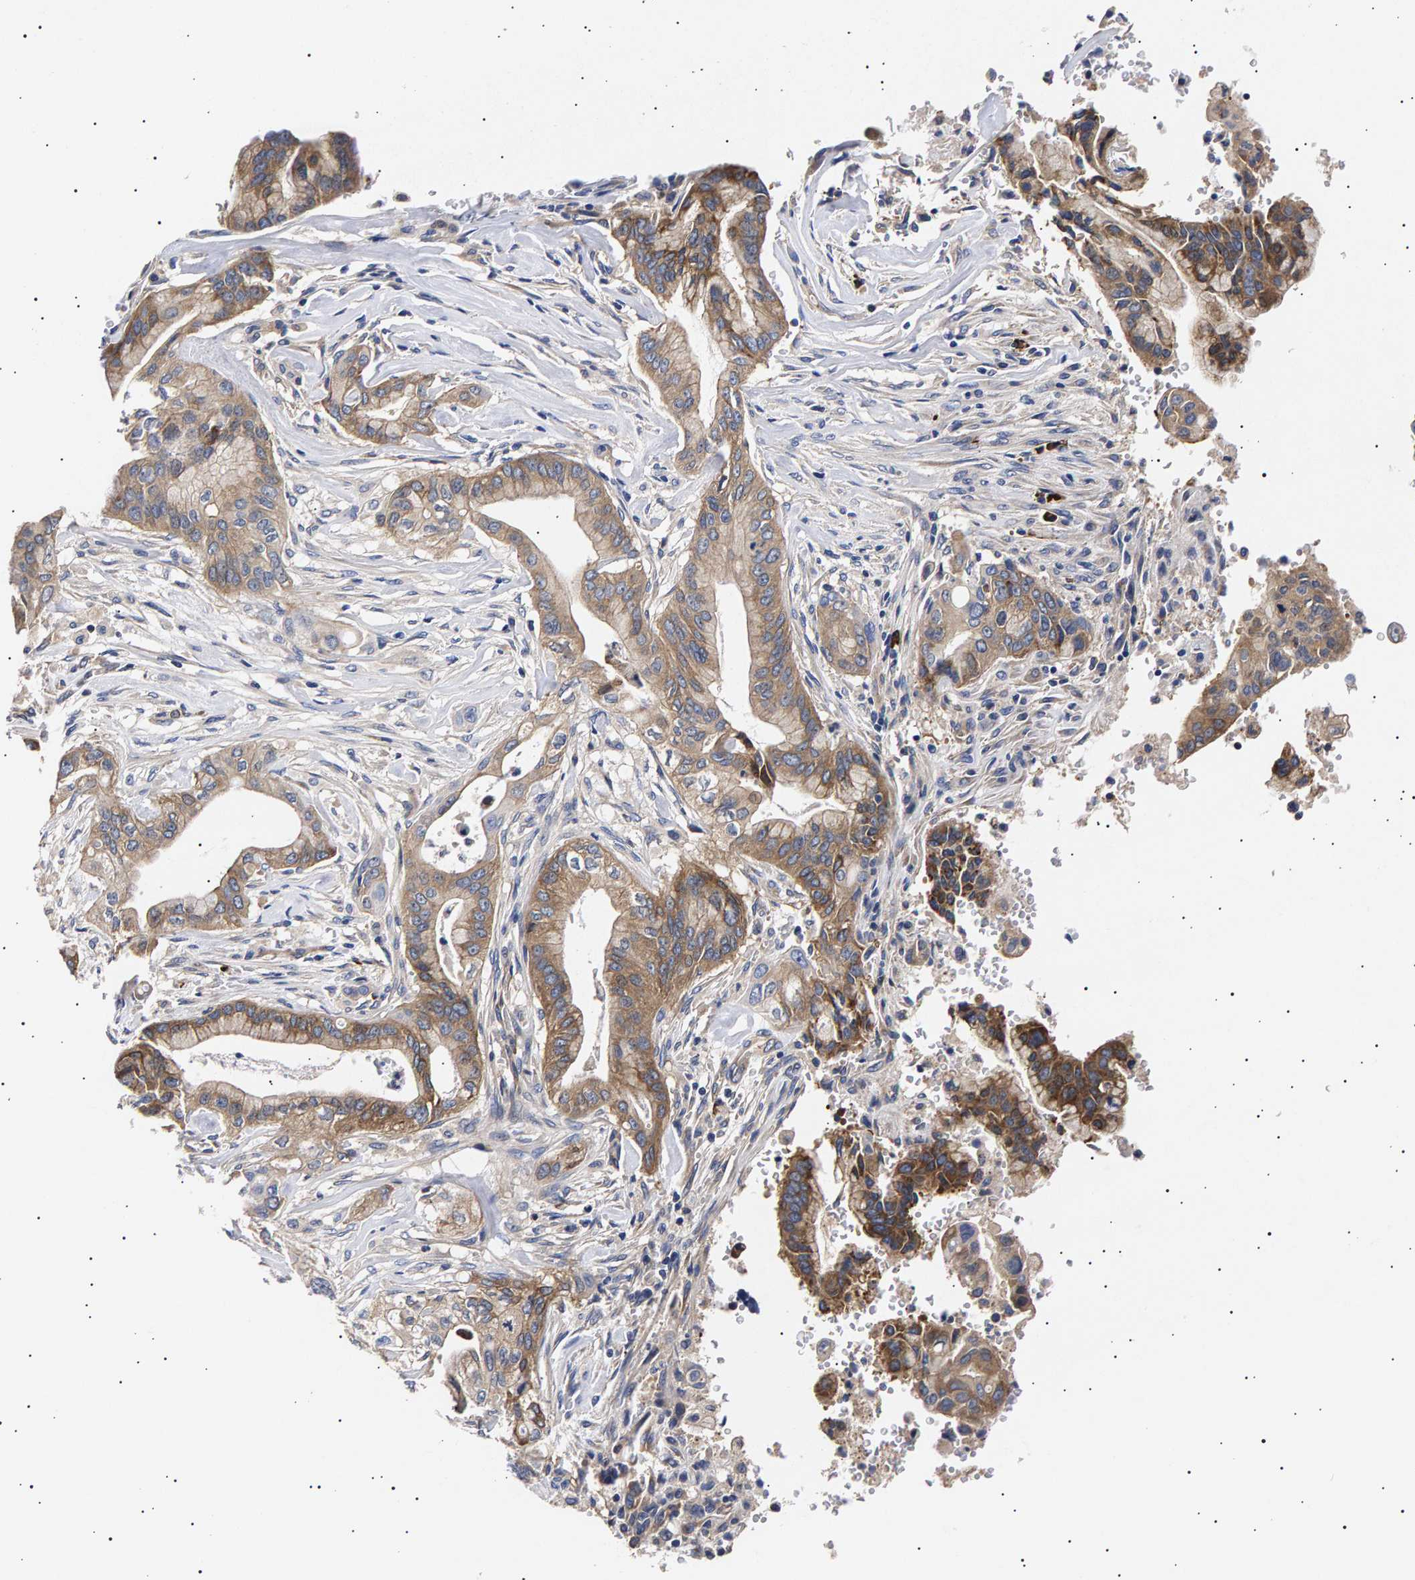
{"staining": {"intensity": "moderate", "quantity": ">75%", "location": "cytoplasmic/membranous"}, "tissue": "pancreatic cancer", "cell_type": "Tumor cells", "image_type": "cancer", "snomed": [{"axis": "morphology", "description": "Adenocarcinoma, NOS"}, {"axis": "topography", "description": "Pancreas"}], "caption": "Immunohistochemical staining of human pancreatic adenocarcinoma reveals moderate cytoplasmic/membranous protein expression in approximately >75% of tumor cells.", "gene": "ANKRD40", "patient": {"sex": "female", "age": 73}}